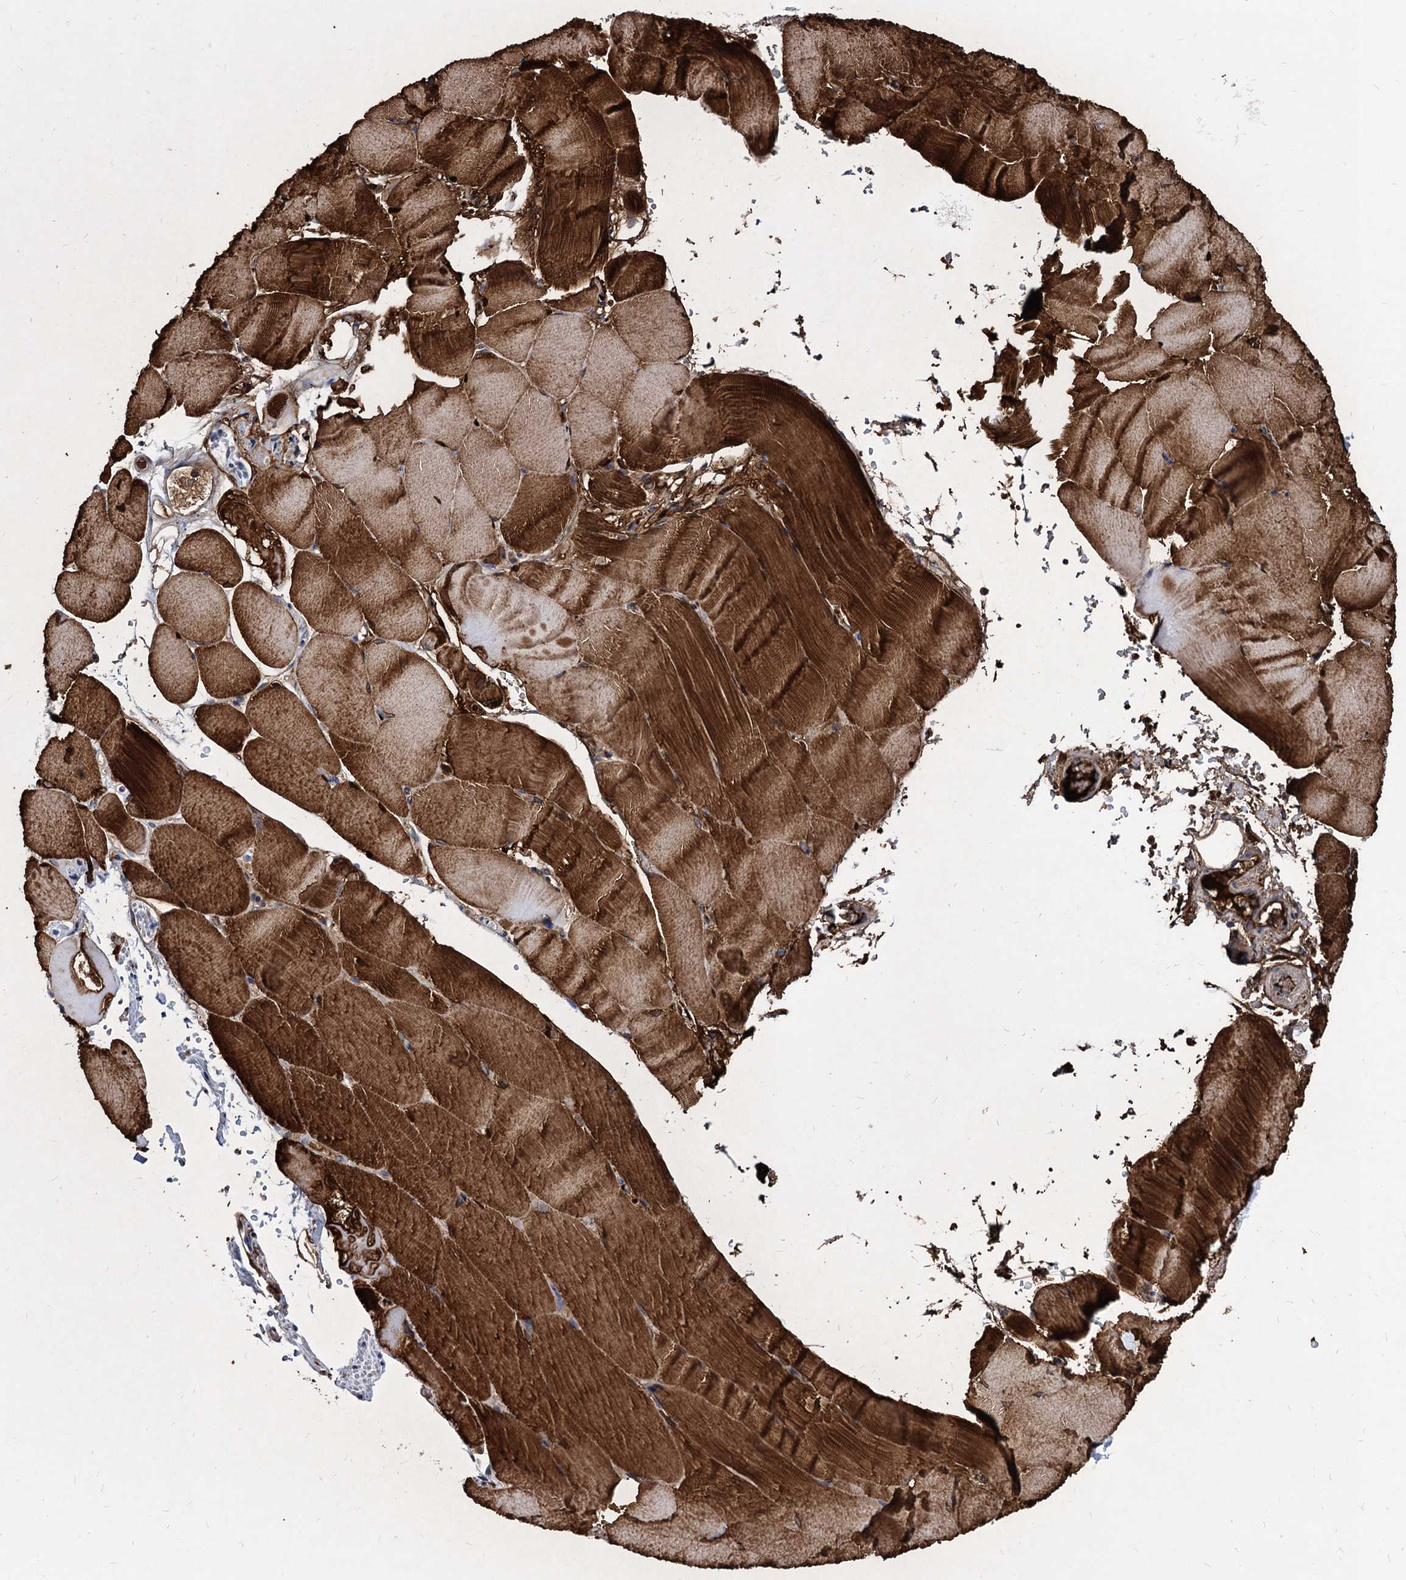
{"staining": {"intensity": "strong", "quantity": ">75%", "location": "cytoplasmic/membranous"}, "tissue": "skeletal muscle", "cell_type": "Myocytes", "image_type": "normal", "snomed": [{"axis": "morphology", "description": "Normal tissue, NOS"}, {"axis": "topography", "description": "Skeletal muscle"}, {"axis": "topography", "description": "Parathyroid gland"}], "caption": "IHC image of normal human skeletal muscle stained for a protein (brown), which displays high levels of strong cytoplasmic/membranous staining in about >75% of myocytes.", "gene": "CPPED1", "patient": {"sex": "female", "age": 37}}